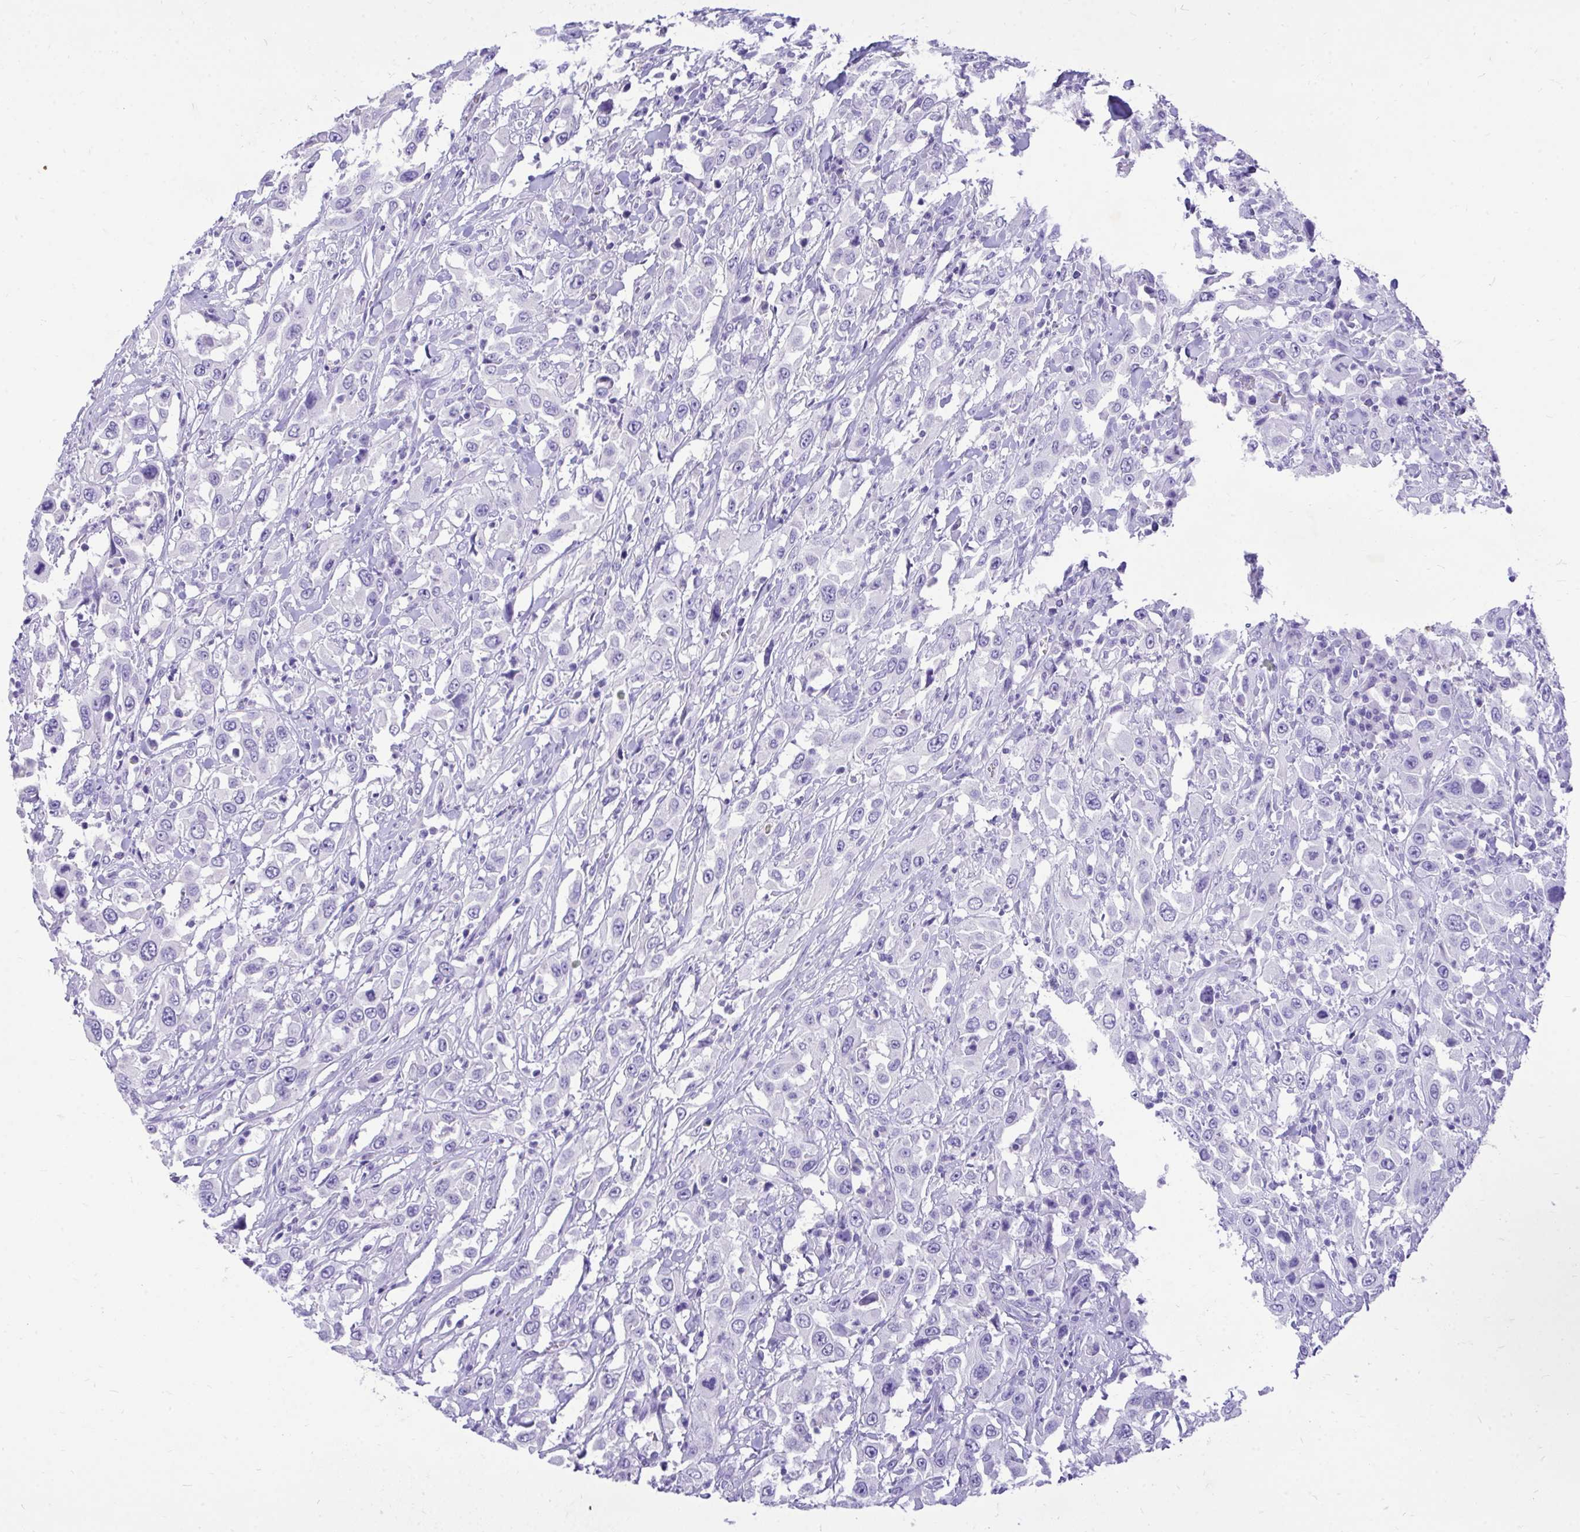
{"staining": {"intensity": "negative", "quantity": "none", "location": "none"}, "tissue": "urothelial cancer", "cell_type": "Tumor cells", "image_type": "cancer", "snomed": [{"axis": "morphology", "description": "Urothelial carcinoma, High grade"}, {"axis": "topography", "description": "Urinary bladder"}], "caption": "The micrograph shows no staining of tumor cells in urothelial carcinoma (high-grade).", "gene": "MON1A", "patient": {"sex": "male", "age": 61}}